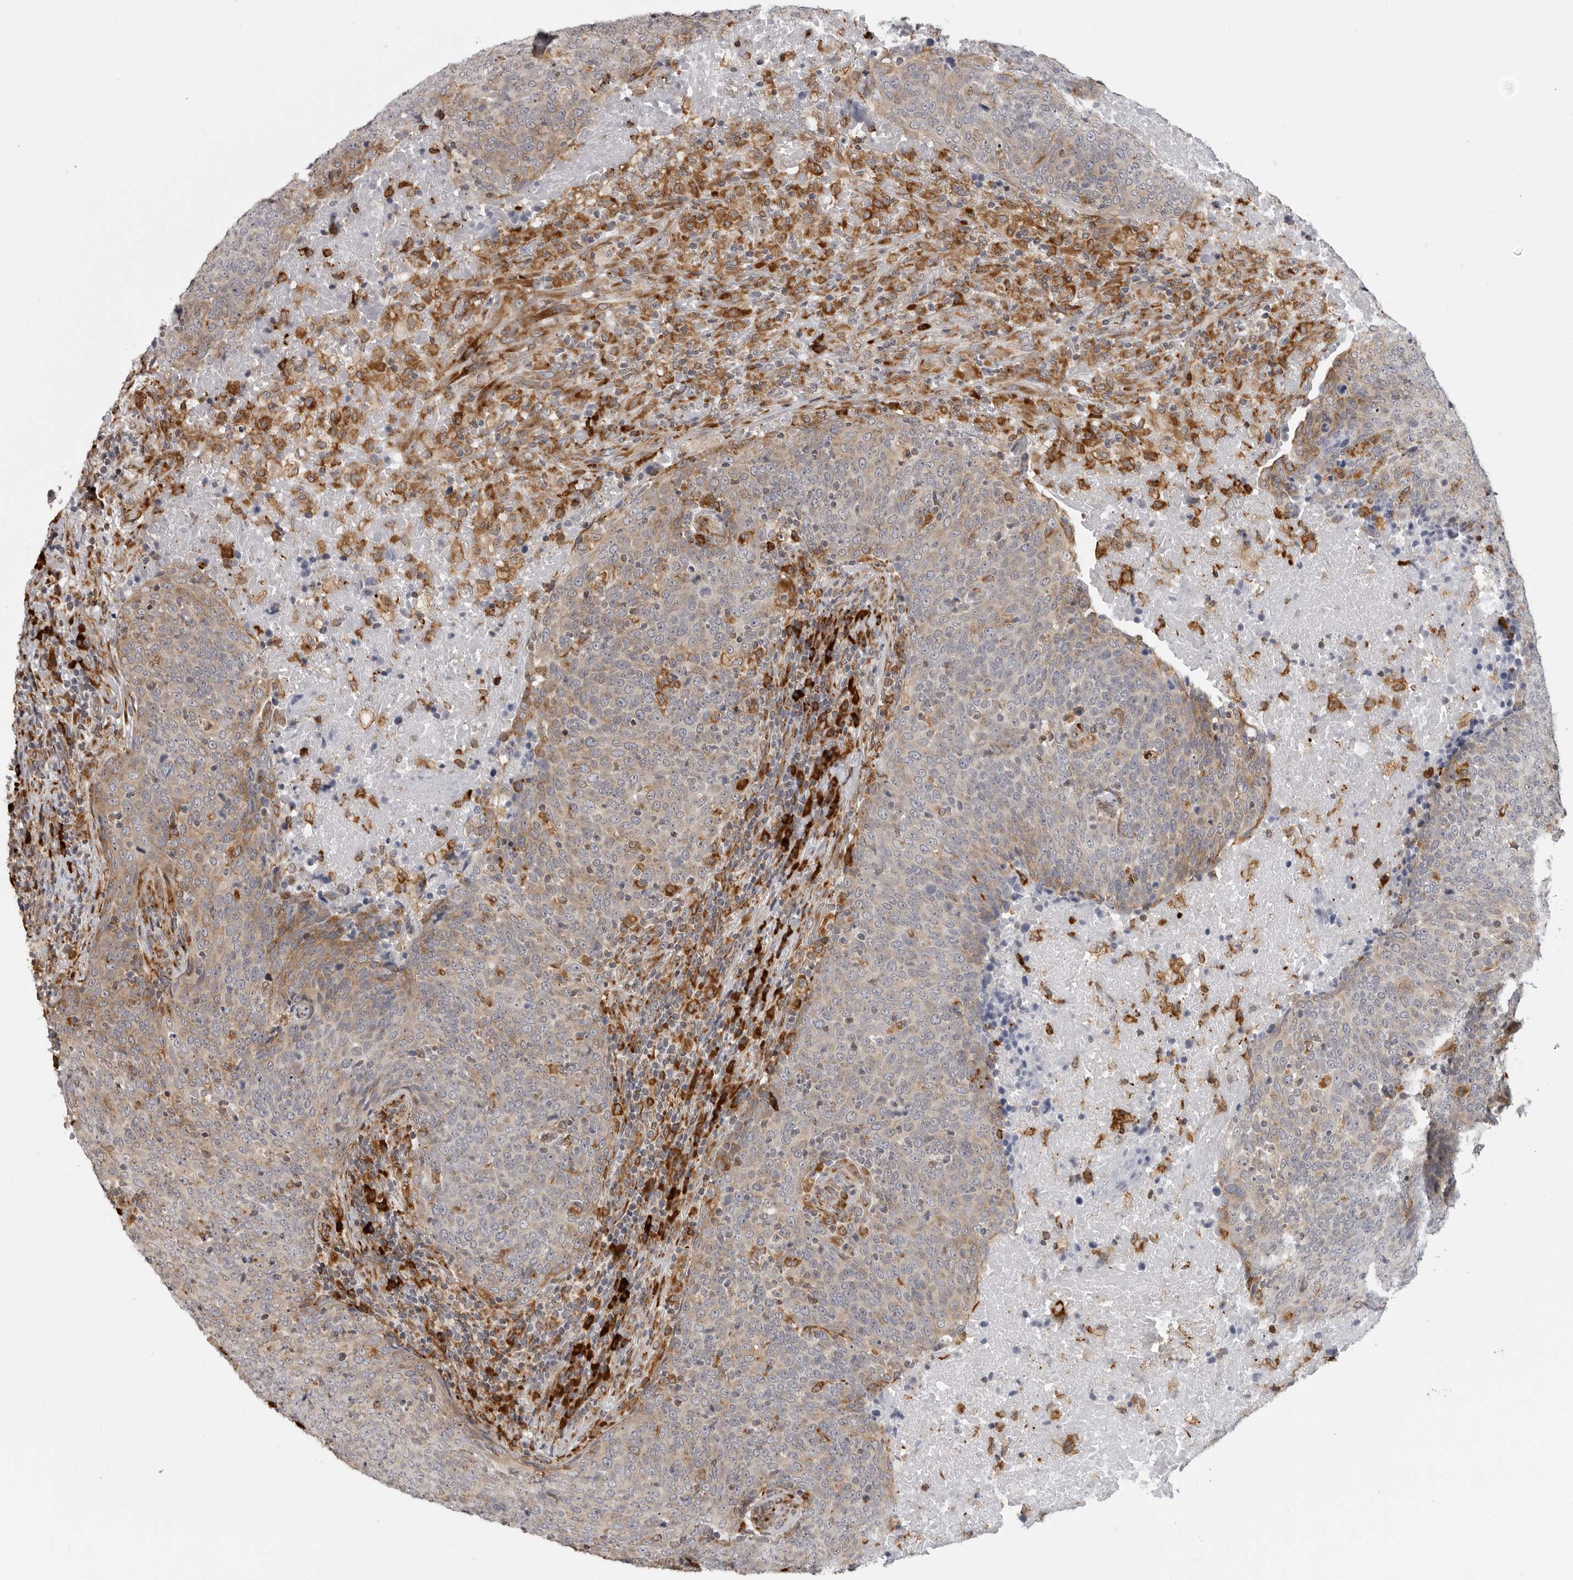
{"staining": {"intensity": "moderate", "quantity": "<25%", "location": "cytoplasmic/membranous"}, "tissue": "head and neck cancer", "cell_type": "Tumor cells", "image_type": "cancer", "snomed": [{"axis": "morphology", "description": "Squamous cell carcinoma, NOS"}, {"axis": "morphology", "description": "Squamous cell carcinoma, metastatic, NOS"}, {"axis": "topography", "description": "Lymph node"}, {"axis": "topography", "description": "Head-Neck"}], "caption": "Protein staining exhibits moderate cytoplasmic/membranous staining in approximately <25% of tumor cells in head and neck cancer.", "gene": "ALPK2", "patient": {"sex": "male", "age": 62}}